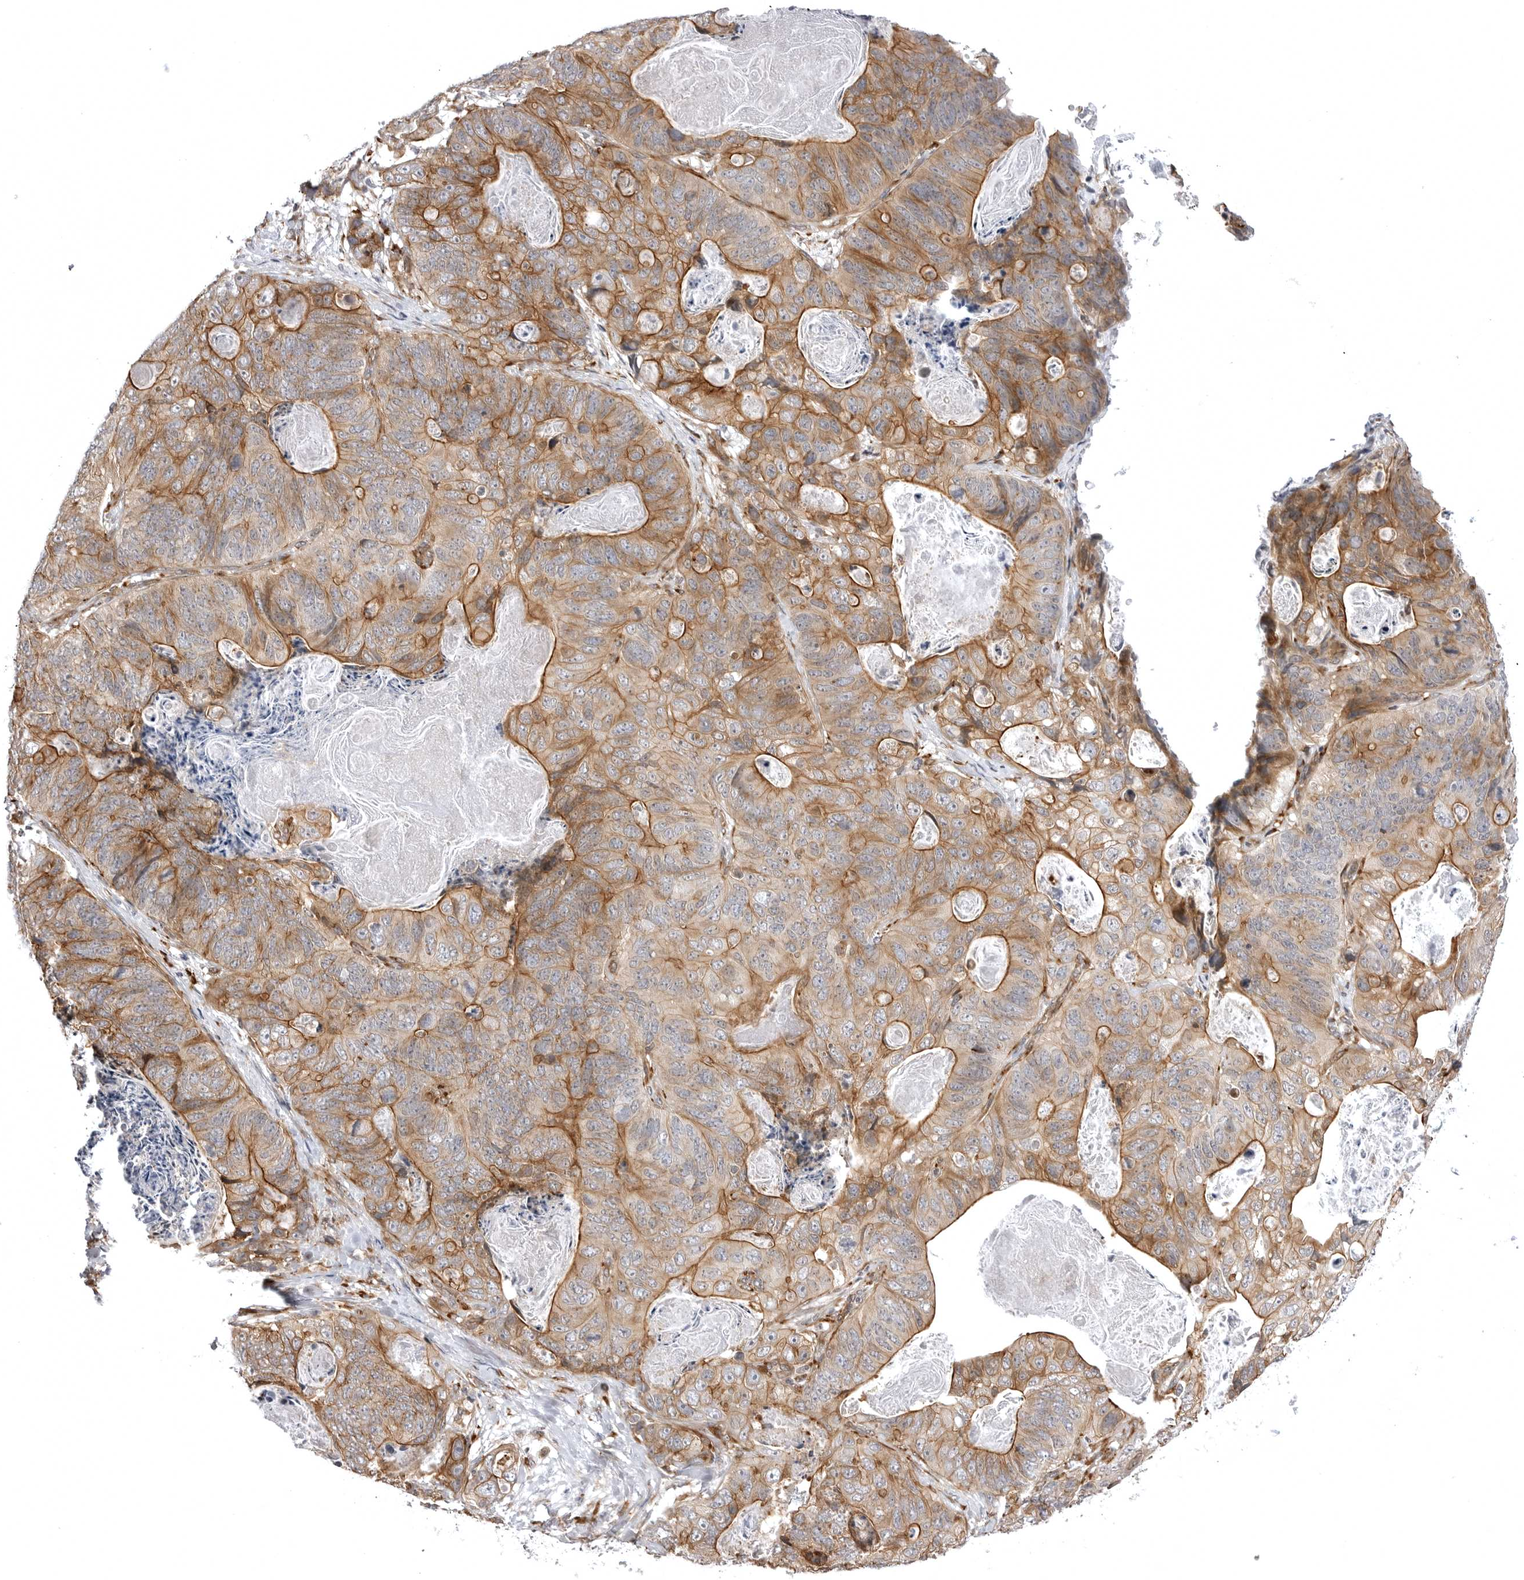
{"staining": {"intensity": "moderate", "quantity": ">75%", "location": "cytoplasmic/membranous"}, "tissue": "stomach cancer", "cell_type": "Tumor cells", "image_type": "cancer", "snomed": [{"axis": "morphology", "description": "Normal tissue, NOS"}, {"axis": "morphology", "description": "Adenocarcinoma, NOS"}, {"axis": "topography", "description": "Stomach"}], "caption": "Moderate cytoplasmic/membranous protein expression is appreciated in approximately >75% of tumor cells in stomach cancer.", "gene": "ARL5A", "patient": {"sex": "female", "age": 89}}